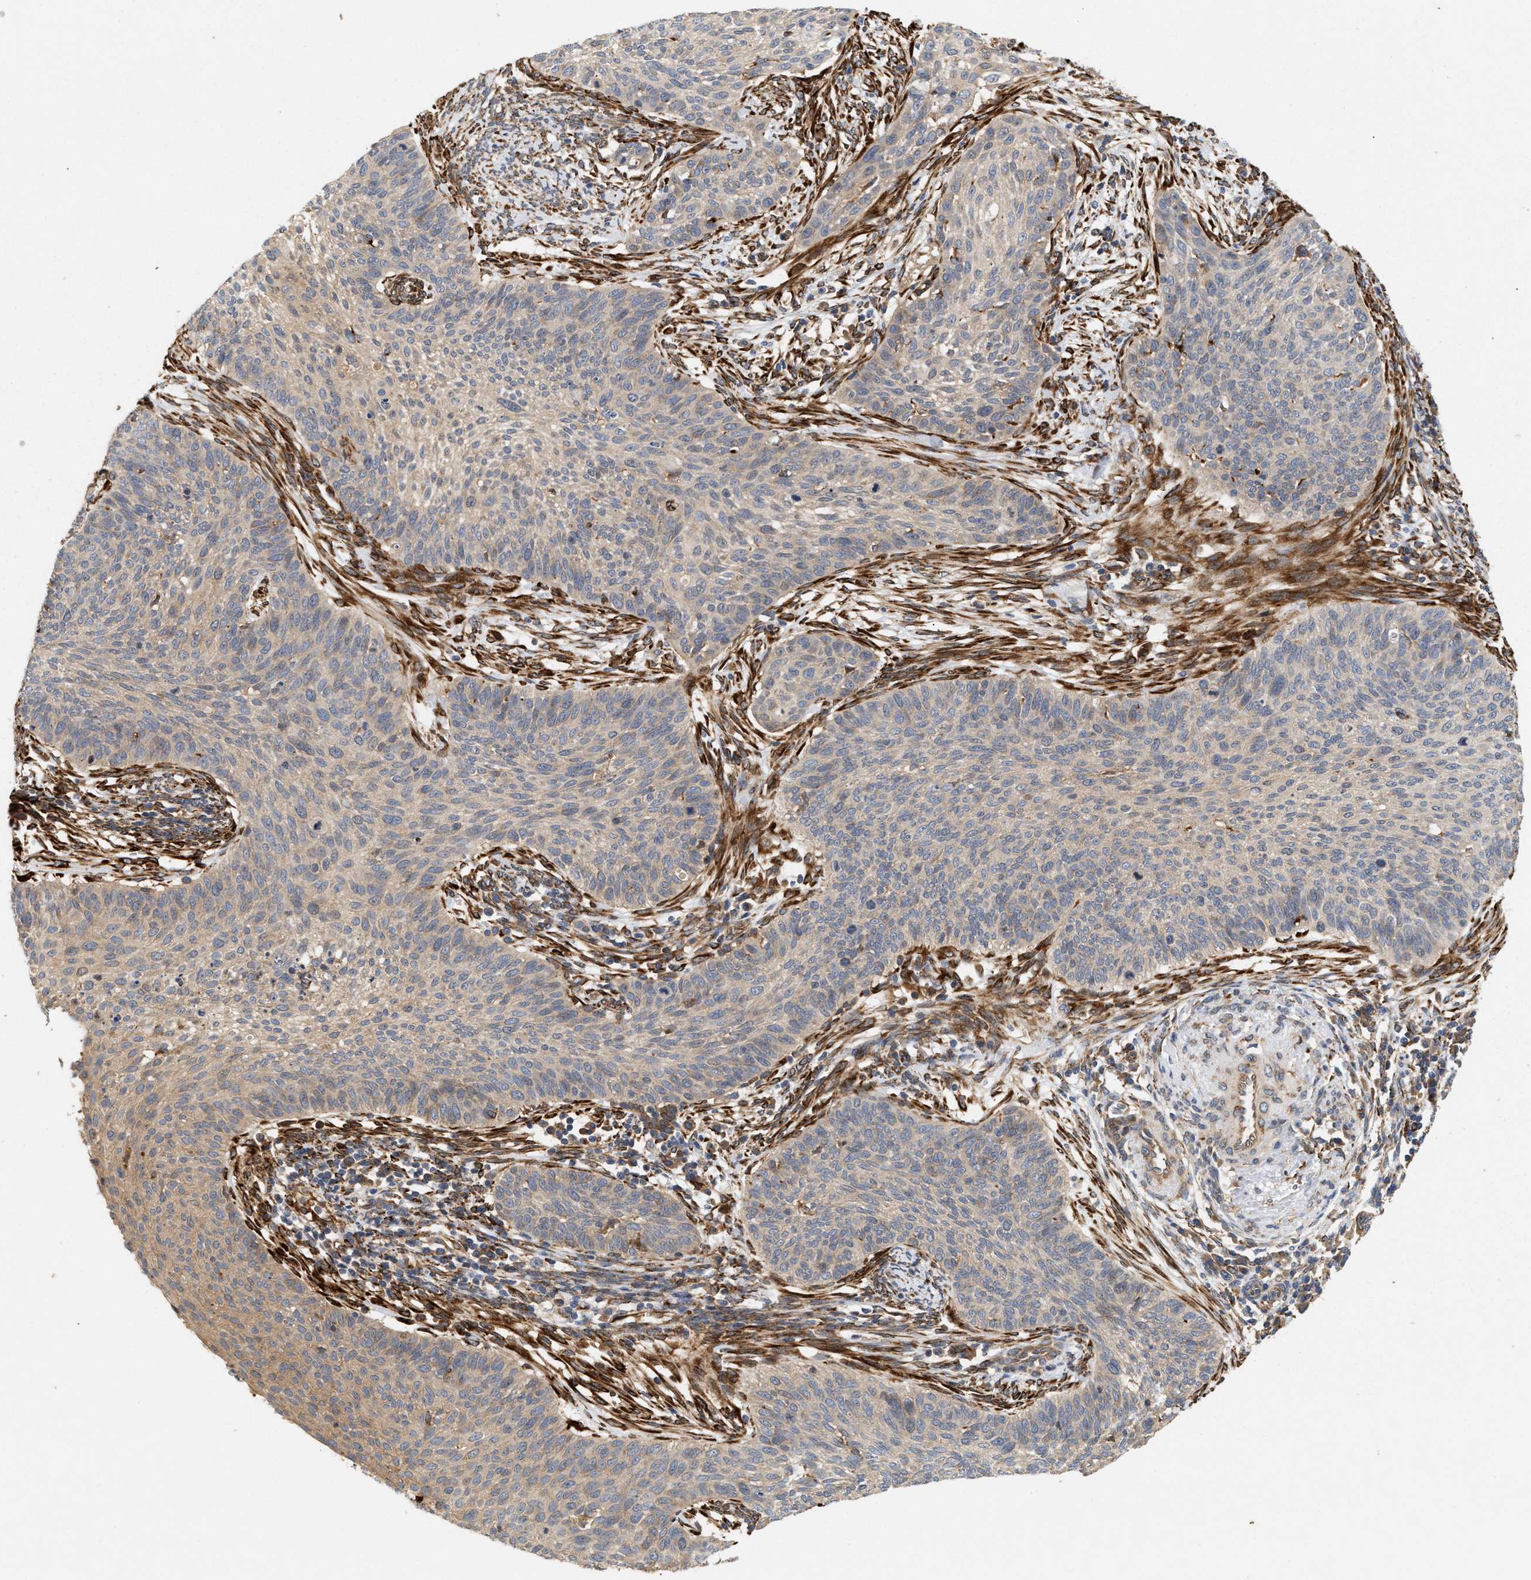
{"staining": {"intensity": "moderate", "quantity": "<25%", "location": "cytoplasmic/membranous"}, "tissue": "cervical cancer", "cell_type": "Tumor cells", "image_type": "cancer", "snomed": [{"axis": "morphology", "description": "Squamous cell carcinoma, NOS"}, {"axis": "topography", "description": "Cervix"}], "caption": "Protein expression analysis of squamous cell carcinoma (cervical) displays moderate cytoplasmic/membranous positivity in about <25% of tumor cells. The staining was performed using DAB (3,3'-diaminobenzidine), with brown indicating positive protein expression. Nuclei are stained blue with hematoxylin.", "gene": "PLCD1", "patient": {"sex": "female", "age": 70}}